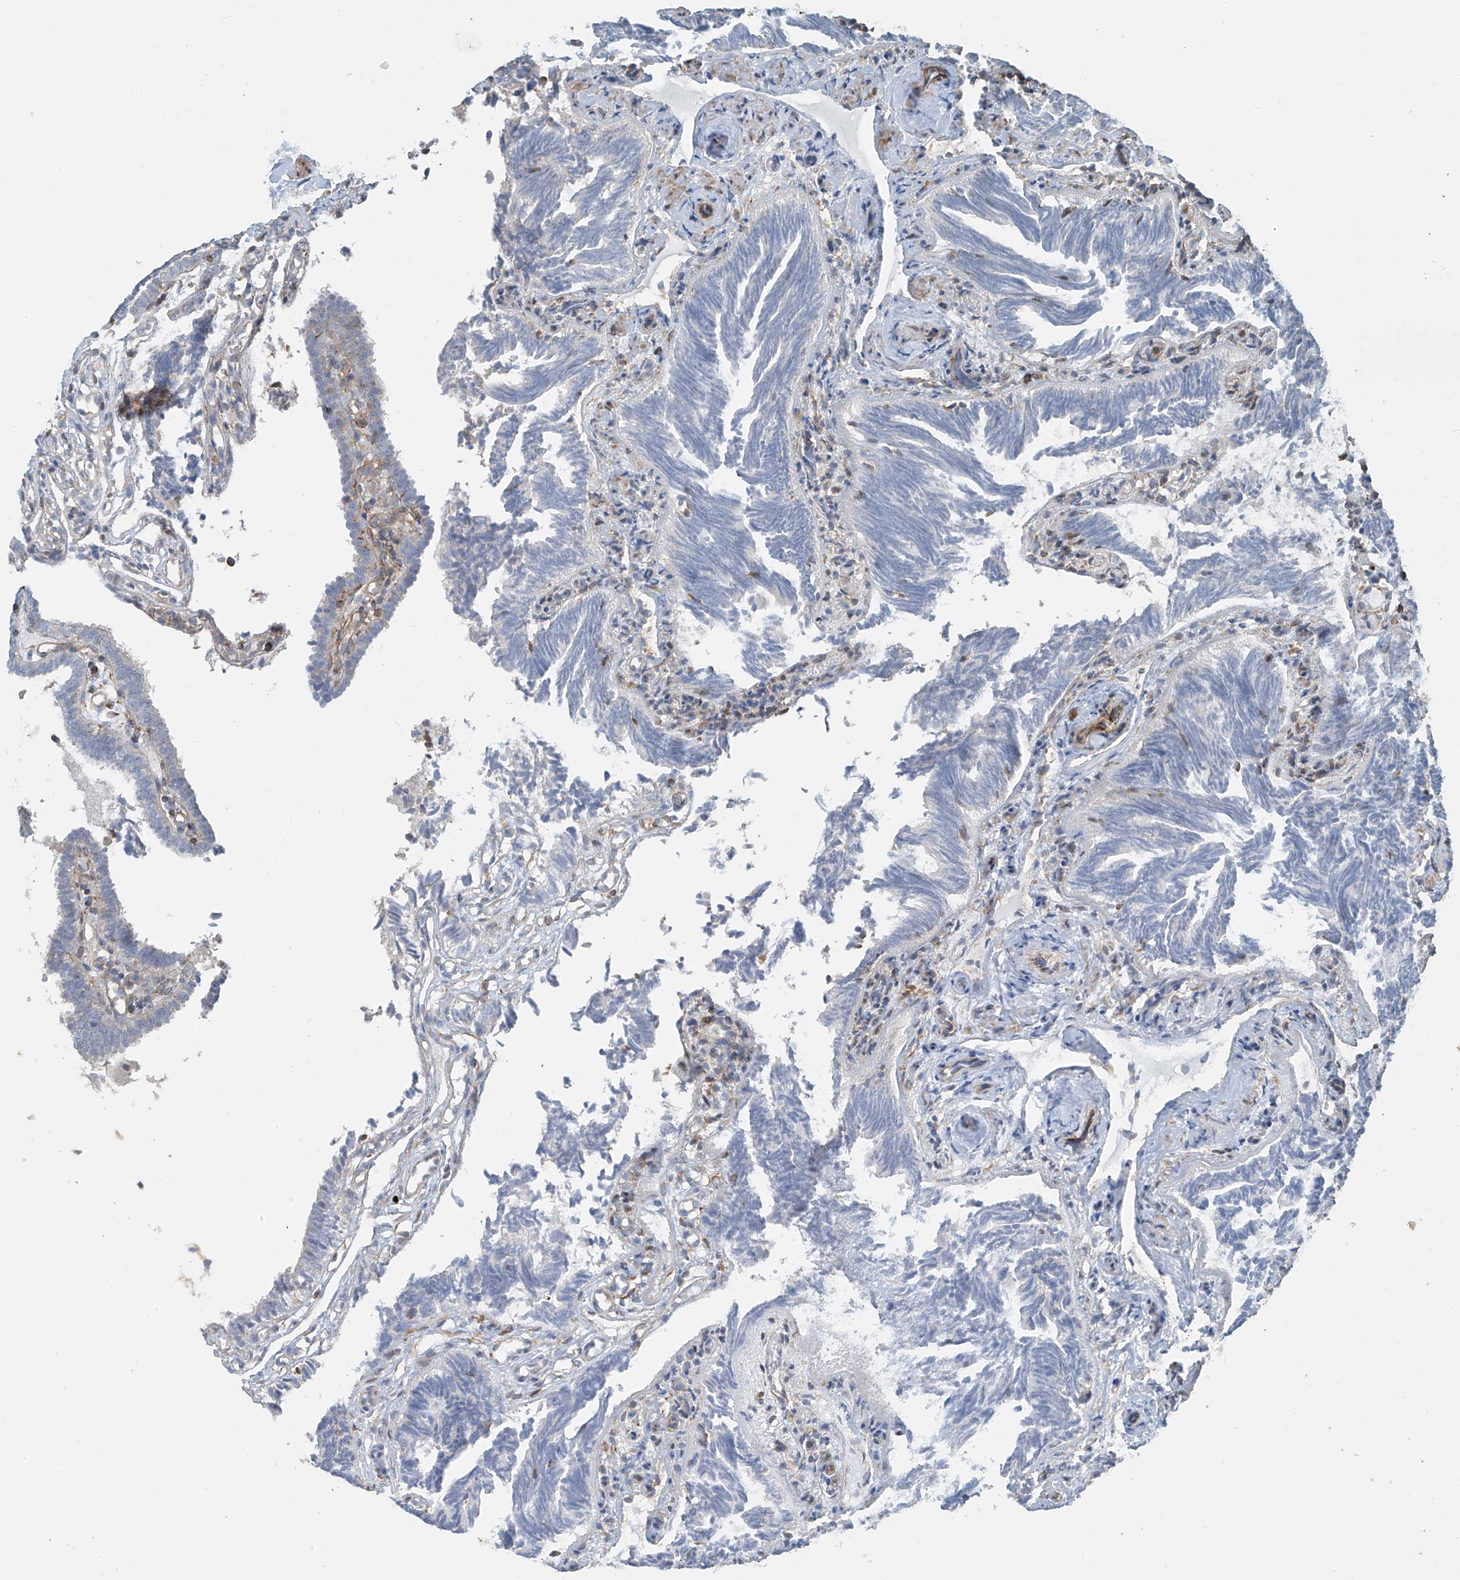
{"staining": {"intensity": "negative", "quantity": "none", "location": "none"}, "tissue": "fallopian tube", "cell_type": "Glandular cells", "image_type": "normal", "snomed": [{"axis": "morphology", "description": "Normal tissue, NOS"}, {"axis": "topography", "description": "Fallopian tube"}], "caption": "The histopathology image shows no significant positivity in glandular cells of fallopian tube. (Brightfield microscopy of DAB immunohistochemistry at high magnification).", "gene": "SH3BGRL3", "patient": {"sex": "female", "age": 39}}